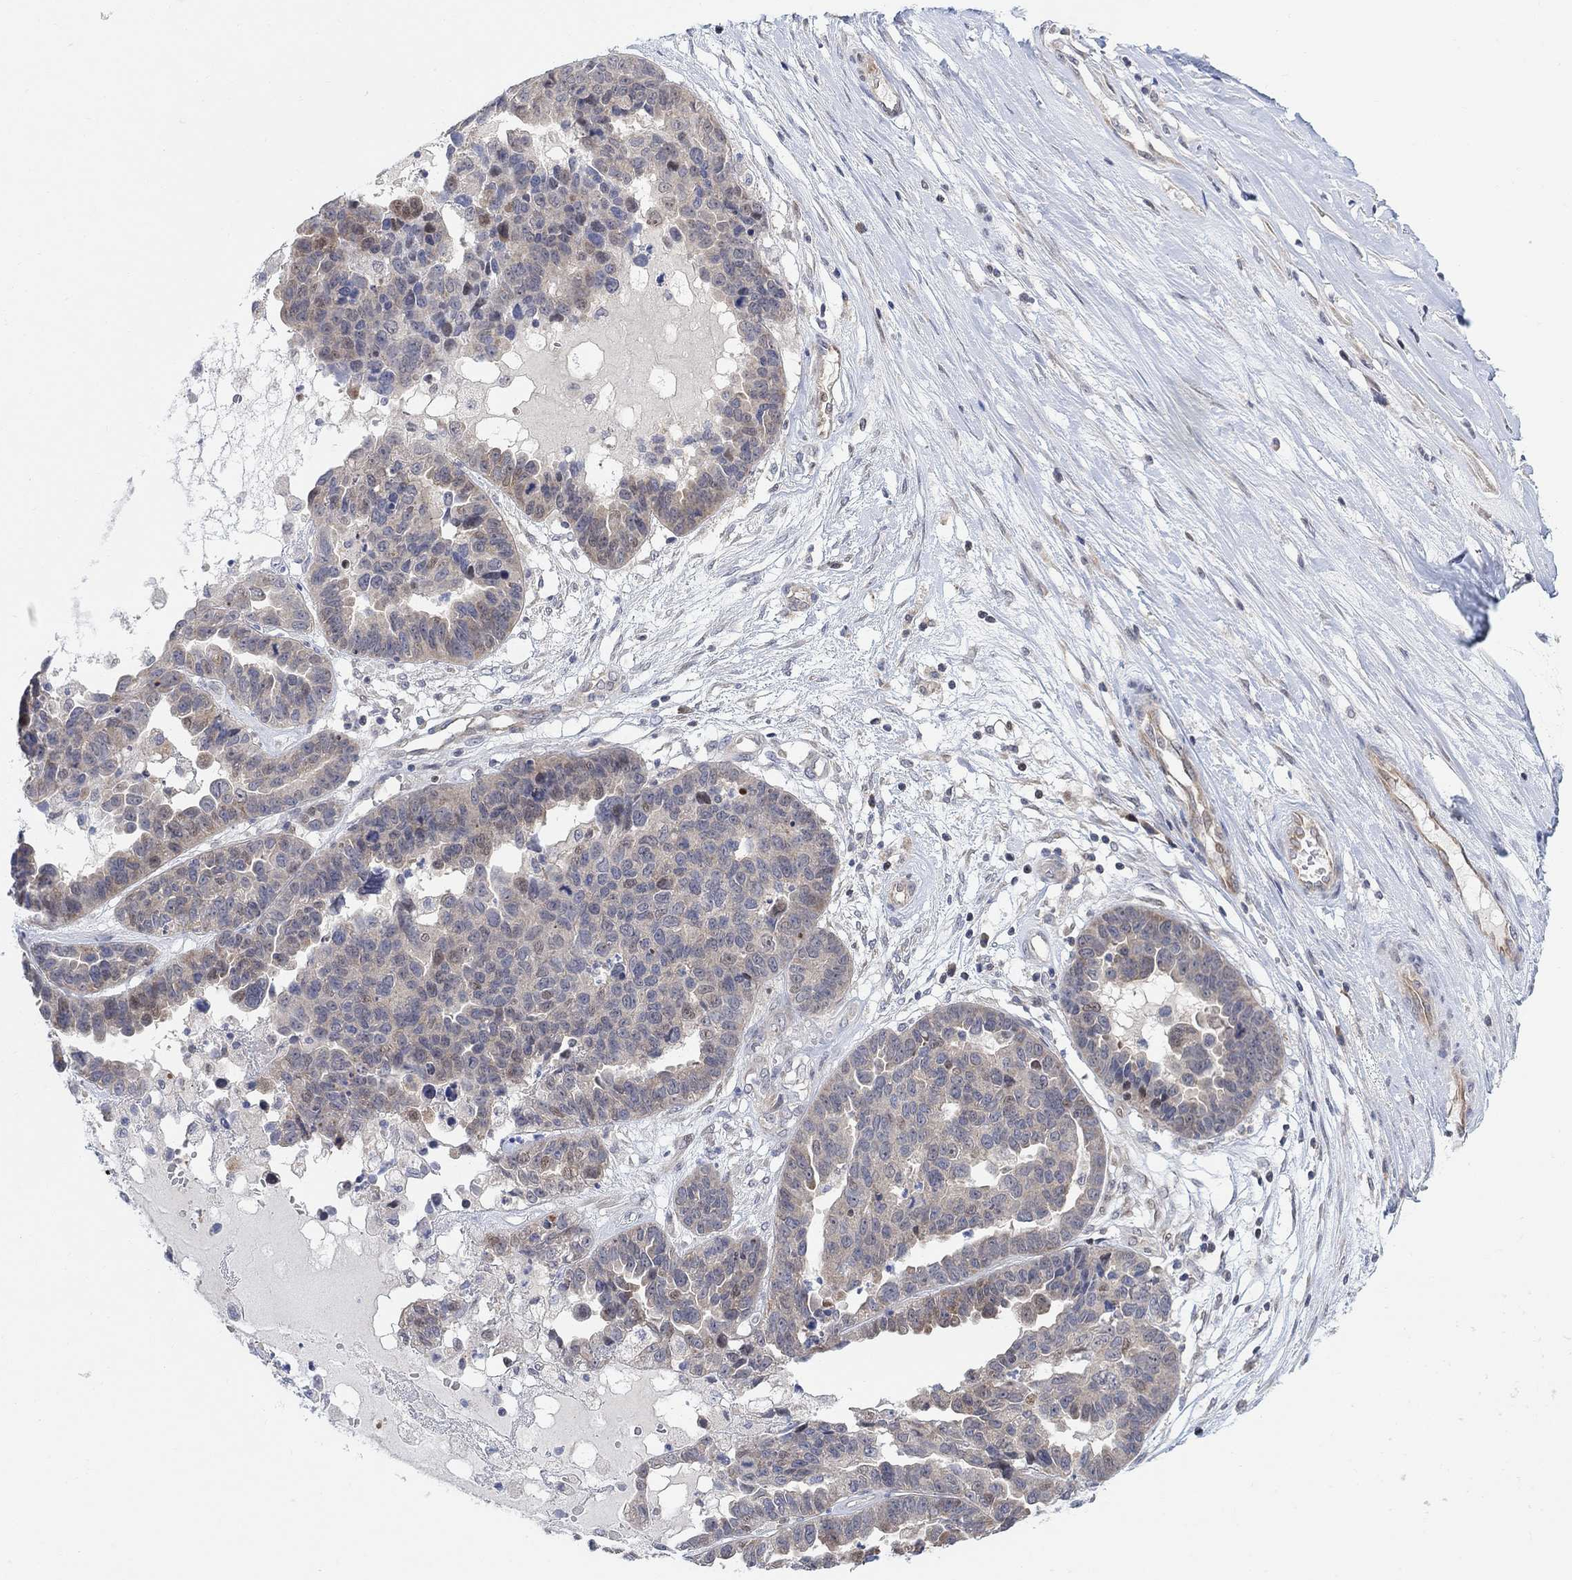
{"staining": {"intensity": "weak", "quantity": "<25%", "location": "cytoplasmic/membranous"}, "tissue": "ovarian cancer", "cell_type": "Tumor cells", "image_type": "cancer", "snomed": [{"axis": "morphology", "description": "Cystadenocarcinoma, serous, NOS"}, {"axis": "topography", "description": "Ovary"}], "caption": "Ovarian serous cystadenocarcinoma was stained to show a protein in brown. There is no significant expression in tumor cells.", "gene": "CNTF", "patient": {"sex": "female", "age": 87}}